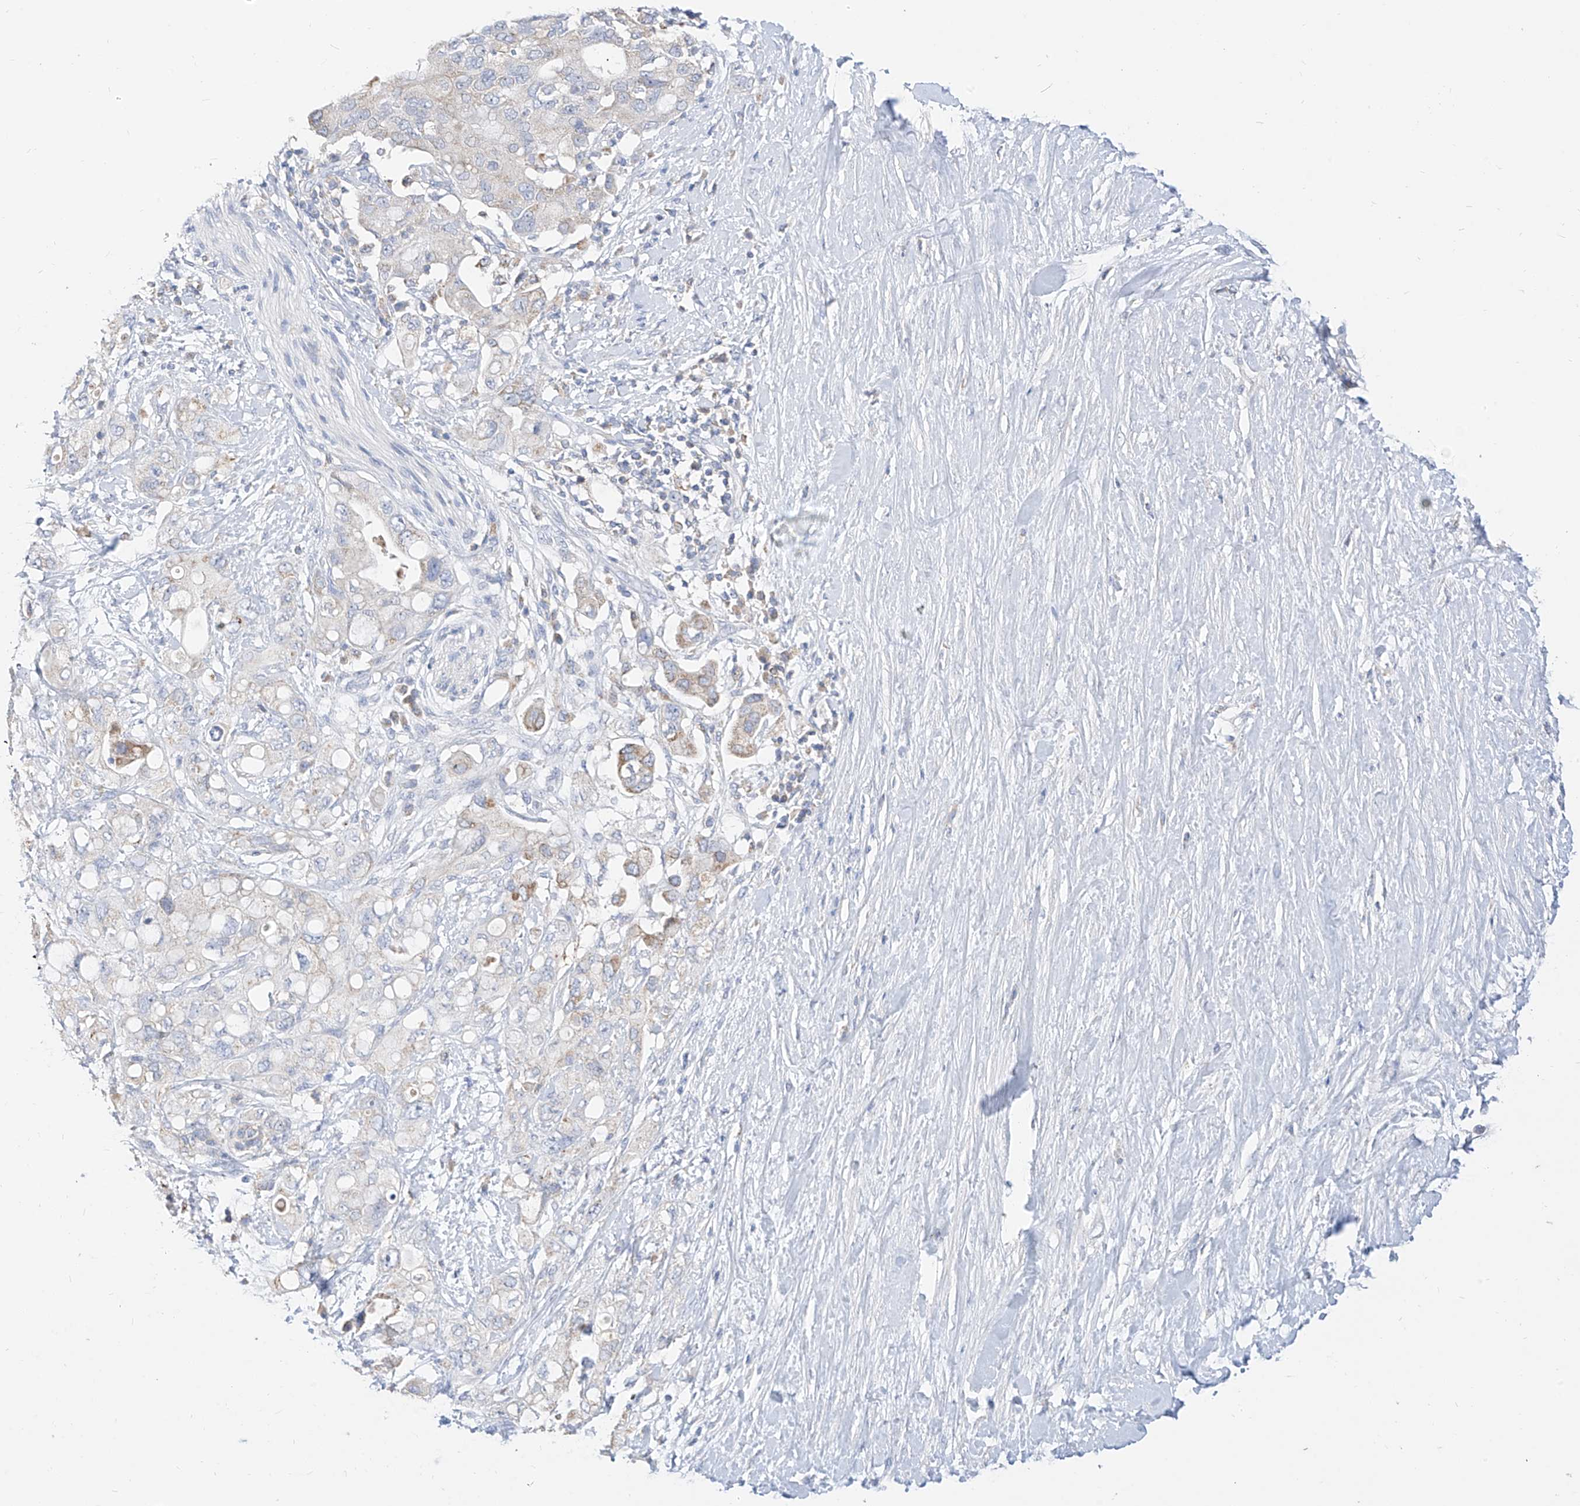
{"staining": {"intensity": "weak", "quantity": "<25%", "location": "cytoplasmic/membranous"}, "tissue": "pancreatic cancer", "cell_type": "Tumor cells", "image_type": "cancer", "snomed": [{"axis": "morphology", "description": "Adenocarcinoma, NOS"}, {"axis": "topography", "description": "Pancreas"}], "caption": "The IHC image has no significant positivity in tumor cells of adenocarcinoma (pancreatic) tissue.", "gene": "RASA2", "patient": {"sex": "female", "age": 56}}